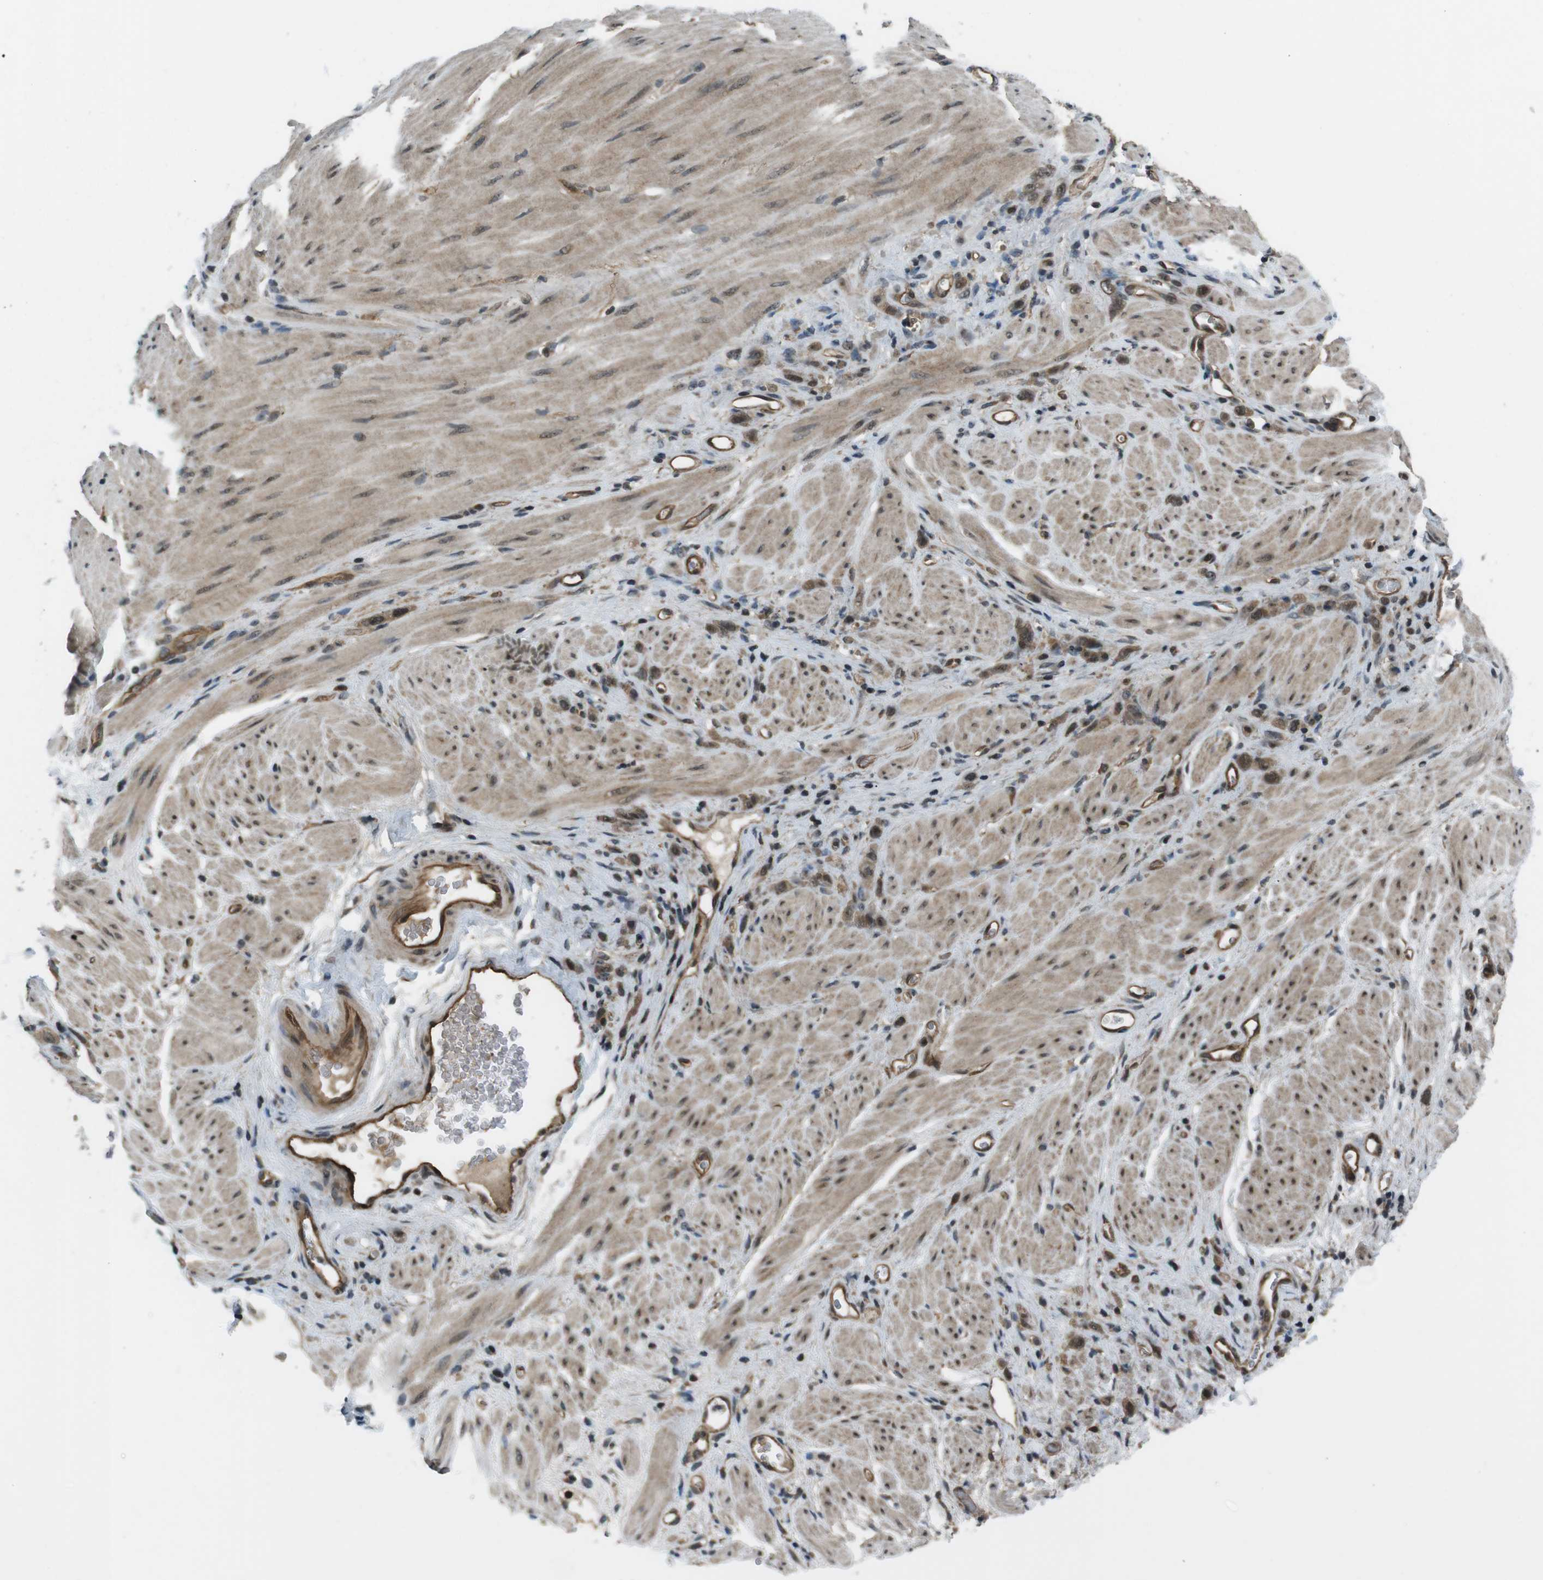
{"staining": {"intensity": "moderate", "quantity": ">75%", "location": "cytoplasmic/membranous,nuclear"}, "tissue": "stomach cancer", "cell_type": "Tumor cells", "image_type": "cancer", "snomed": [{"axis": "morphology", "description": "Normal tissue, NOS"}, {"axis": "morphology", "description": "Adenocarcinoma, NOS"}, {"axis": "topography", "description": "Stomach"}], "caption": "The photomicrograph demonstrates staining of stomach cancer, revealing moderate cytoplasmic/membranous and nuclear protein expression (brown color) within tumor cells.", "gene": "TIAM2", "patient": {"sex": "male", "age": 82}}